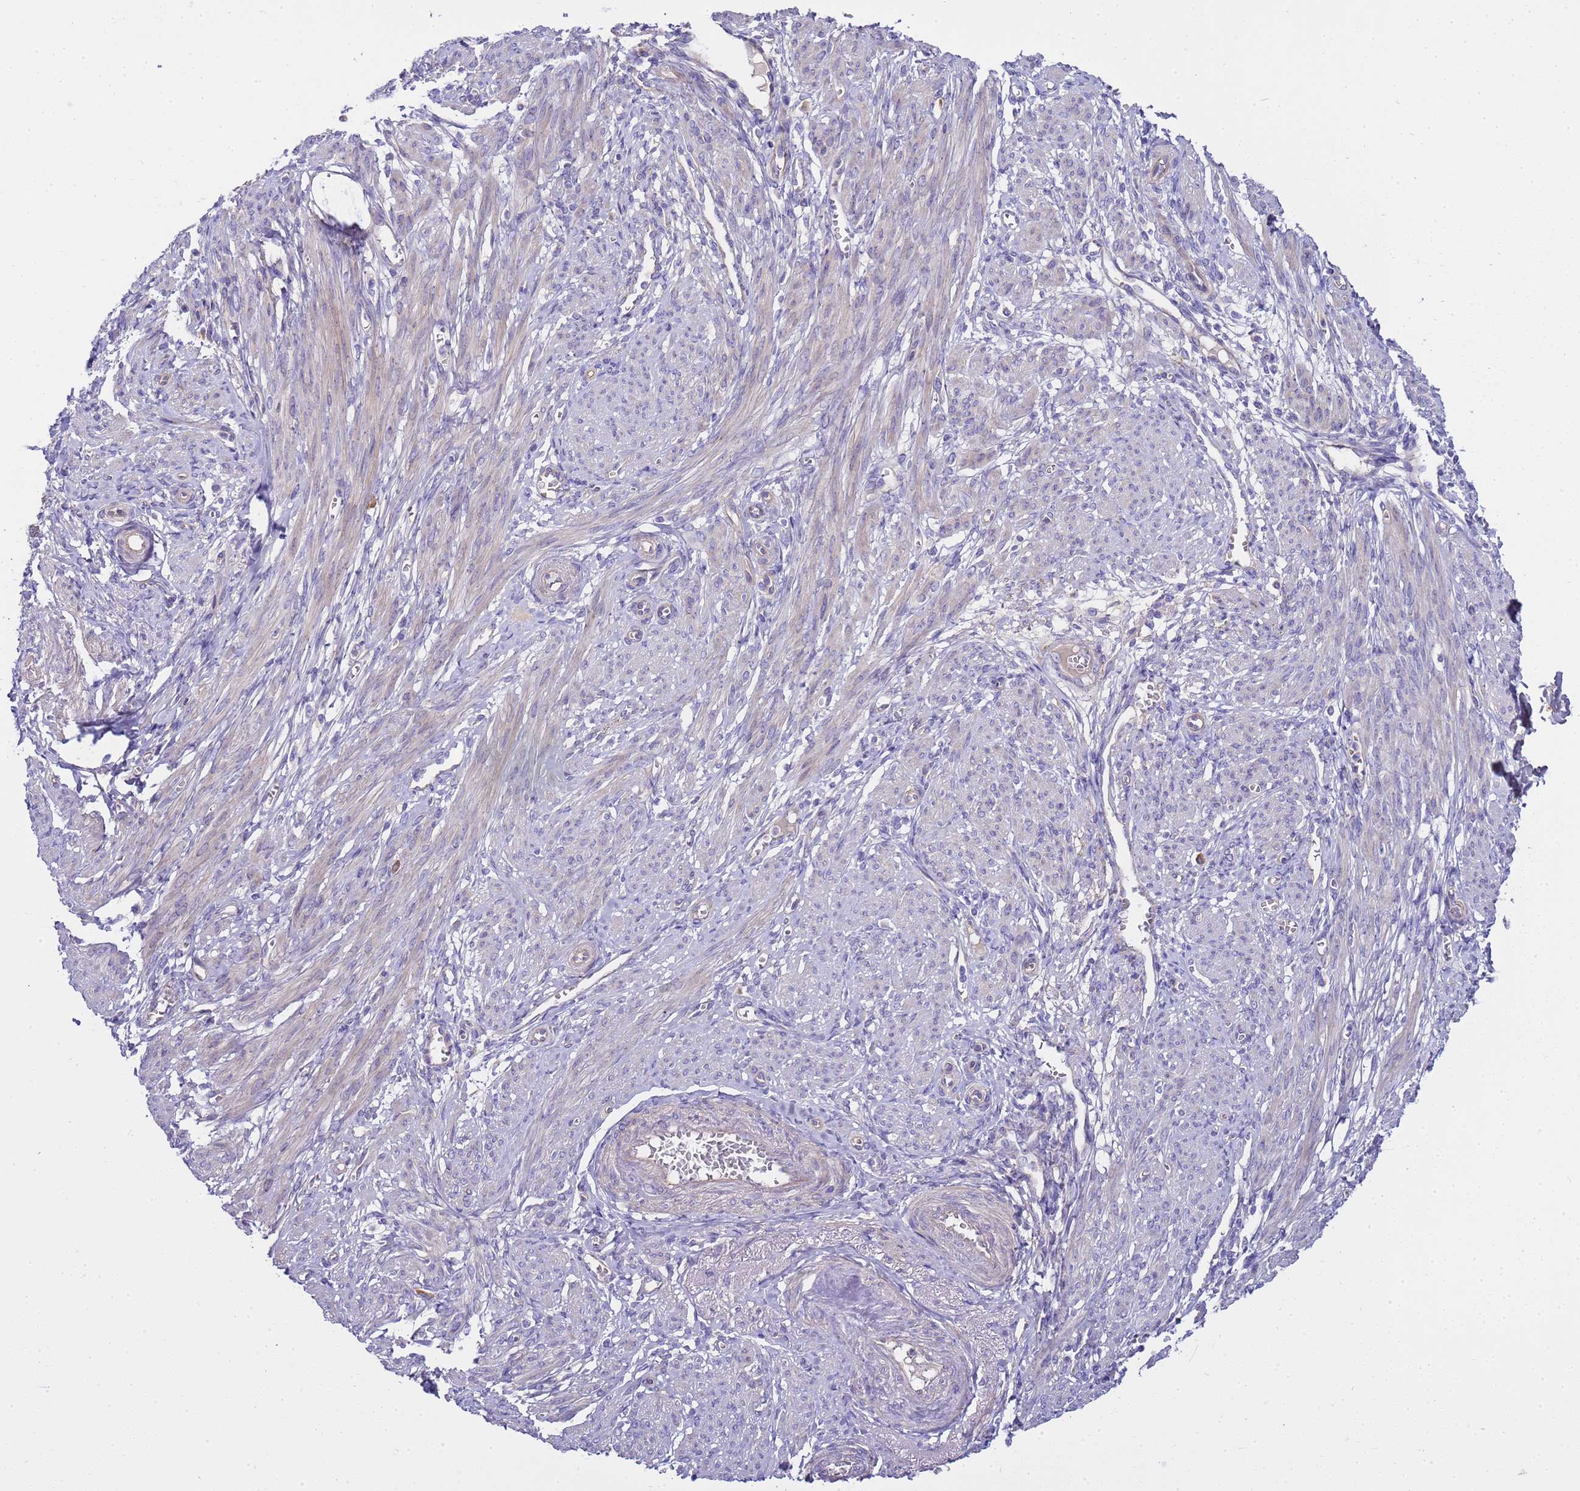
{"staining": {"intensity": "weak", "quantity": "25%-75%", "location": "cytoplasmic/membranous"}, "tissue": "smooth muscle", "cell_type": "Smooth muscle cells", "image_type": "normal", "snomed": [{"axis": "morphology", "description": "Normal tissue, NOS"}, {"axis": "topography", "description": "Smooth muscle"}], "caption": "An immunohistochemistry (IHC) image of normal tissue is shown. Protein staining in brown highlights weak cytoplasmic/membranous positivity in smooth muscle within smooth muscle cells.", "gene": "RIPPLY2", "patient": {"sex": "female", "age": 39}}